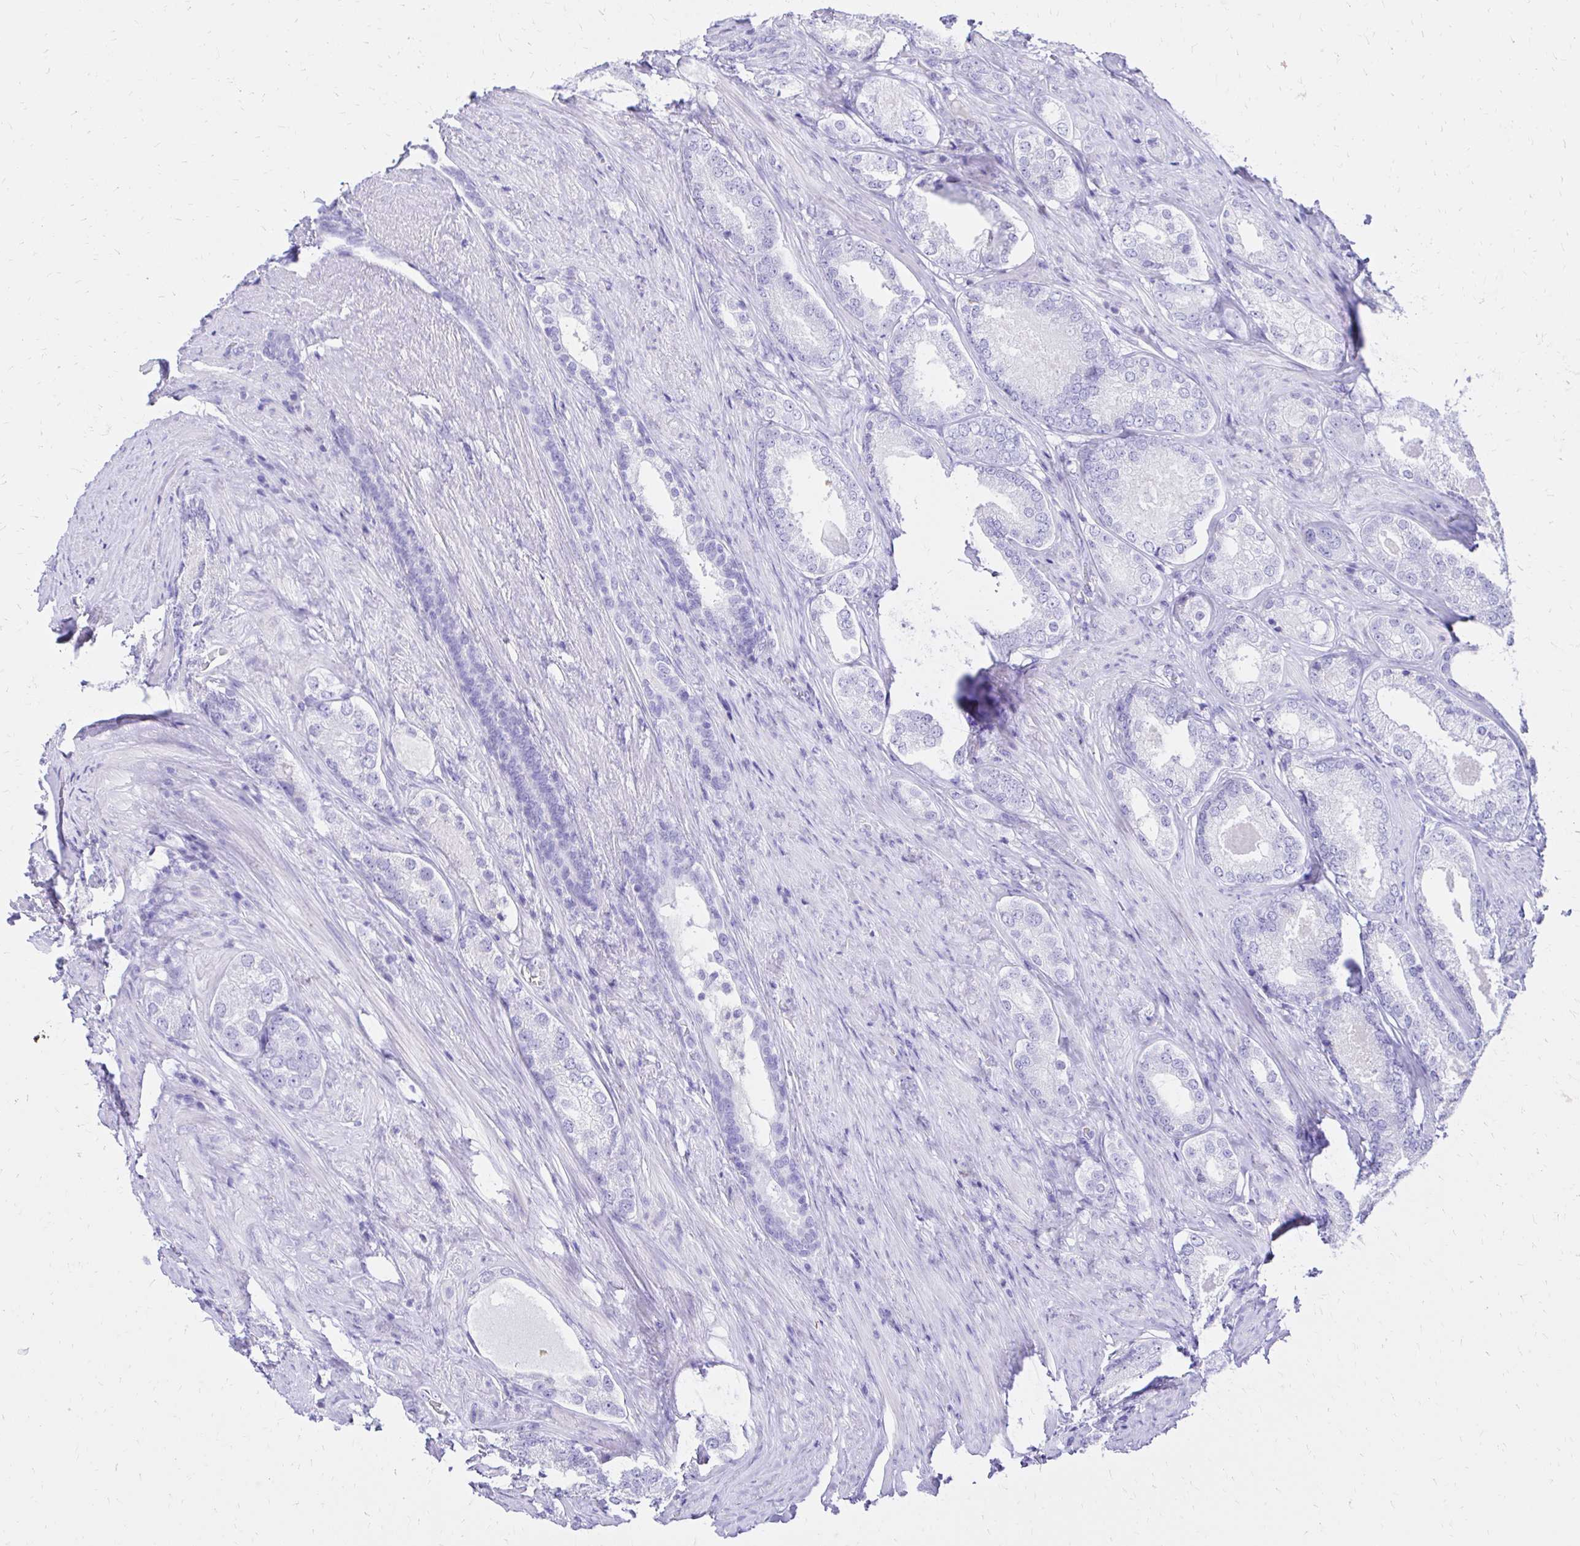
{"staining": {"intensity": "negative", "quantity": "none", "location": "none"}, "tissue": "prostate cancer", "cell_type": "Tumor cells", "image_type": "cancer", "snomed": [{"axis": "morphology", "description": "Adenocarcinoma, NOS"}, {"axis": "morphology", "description": "Adenocarcinoma, Low grade"}, {"axis": "topography", "description": "Prostate"}], "caption": "Tumor cells show no significant expression in prostate cancer (adenocarcinoma). (Immunohistochemistry, brightfield microscopy, high magnification).", "gene": "S100G", "patient": {"sex": "male", "age": 68}}